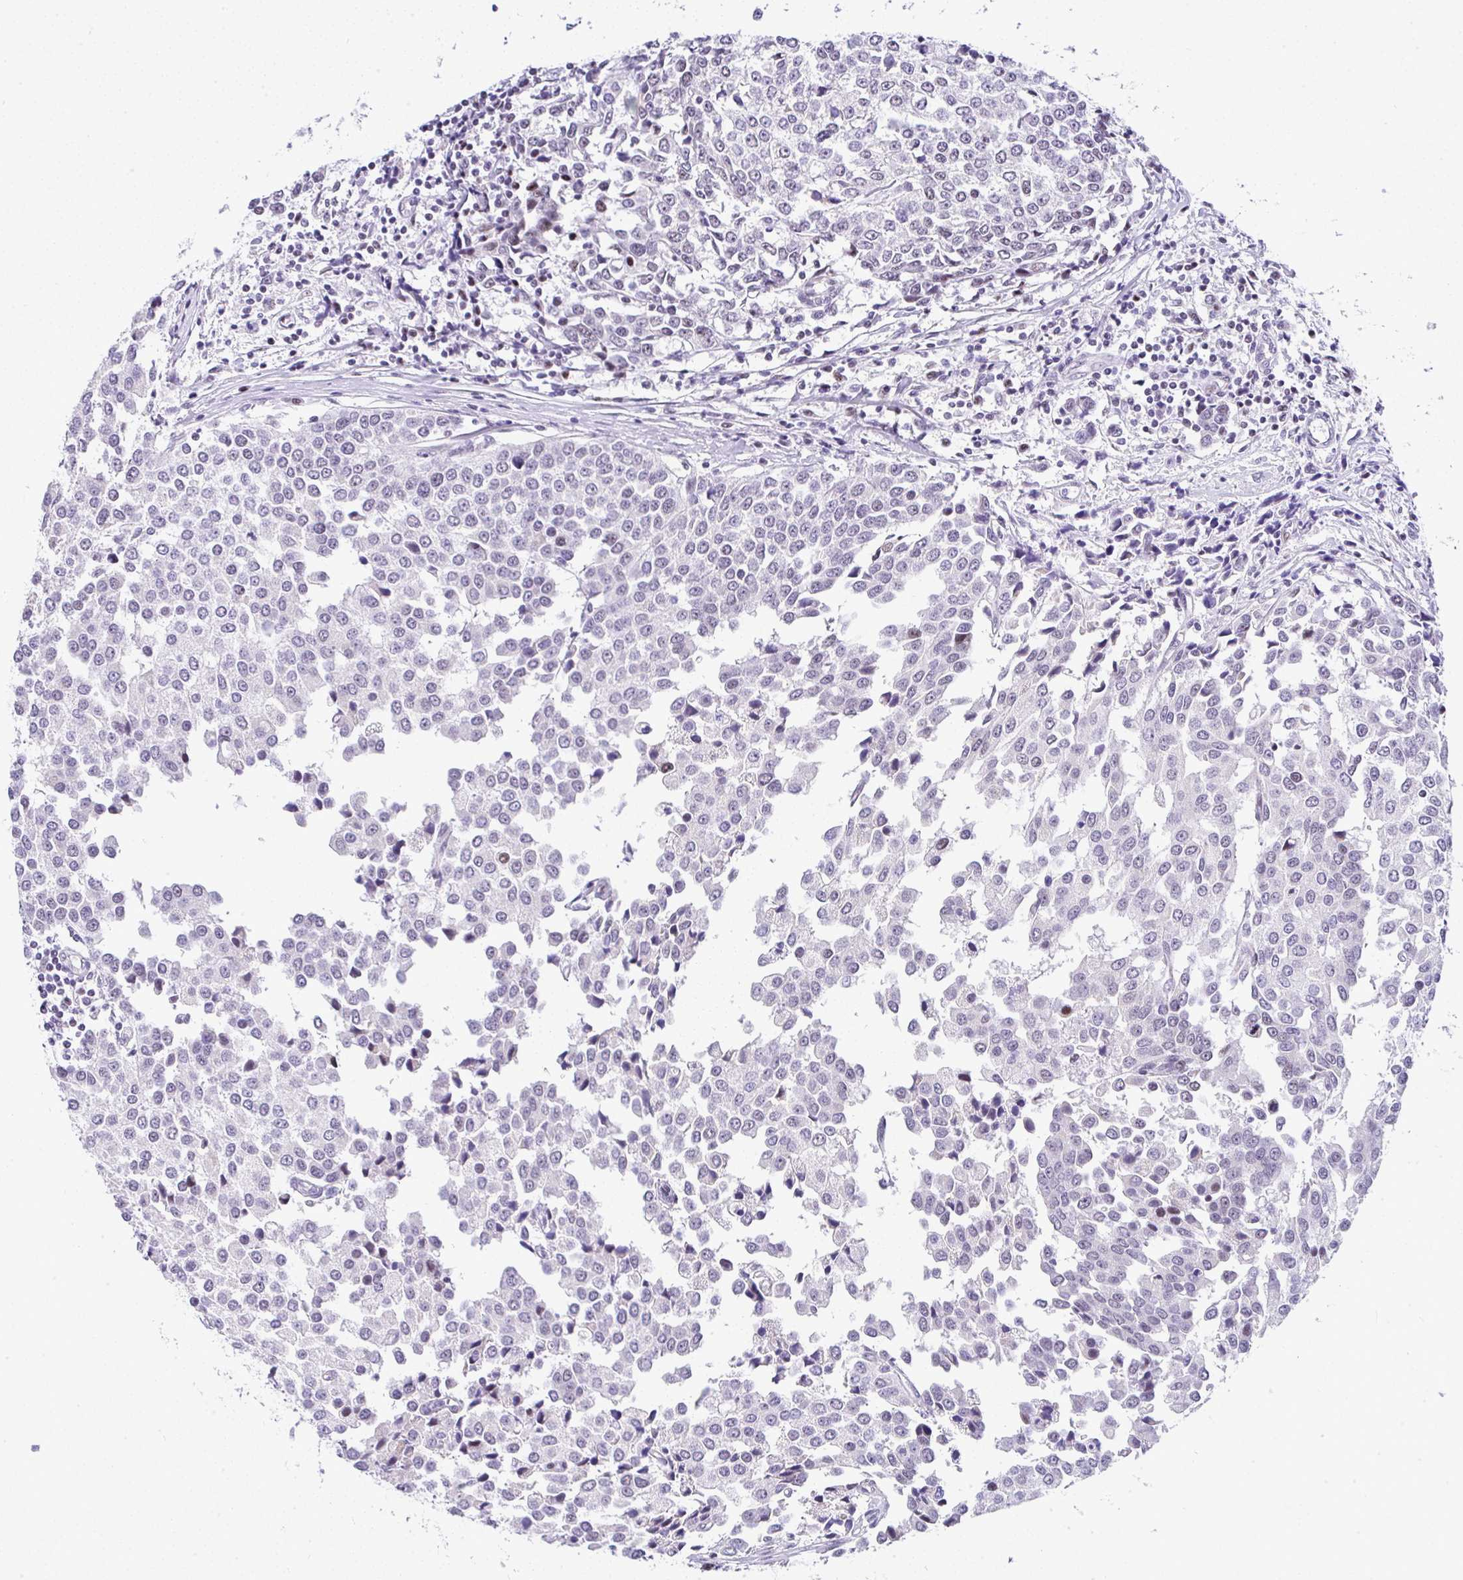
{"staining": {"intensity": "negative", "quantity": "none", "location": "none"}, "tissue": "breast cancer", "cell_type": "Tumor cells", "image_type": "cancer", "snomed": [{"axis": "morphology", "description": "Duct carcinoma"}, {"axis": "topography", "description": "Breast"}], "caption": "This histopathology image is of breast cancer stained with immunohistochemistry to label a protein in brown with the nuclei are counter-stained blue. There is no expression in tumor cells.", "gene": "NR1D2", "patient": {"sex": "female", "age": 80}}